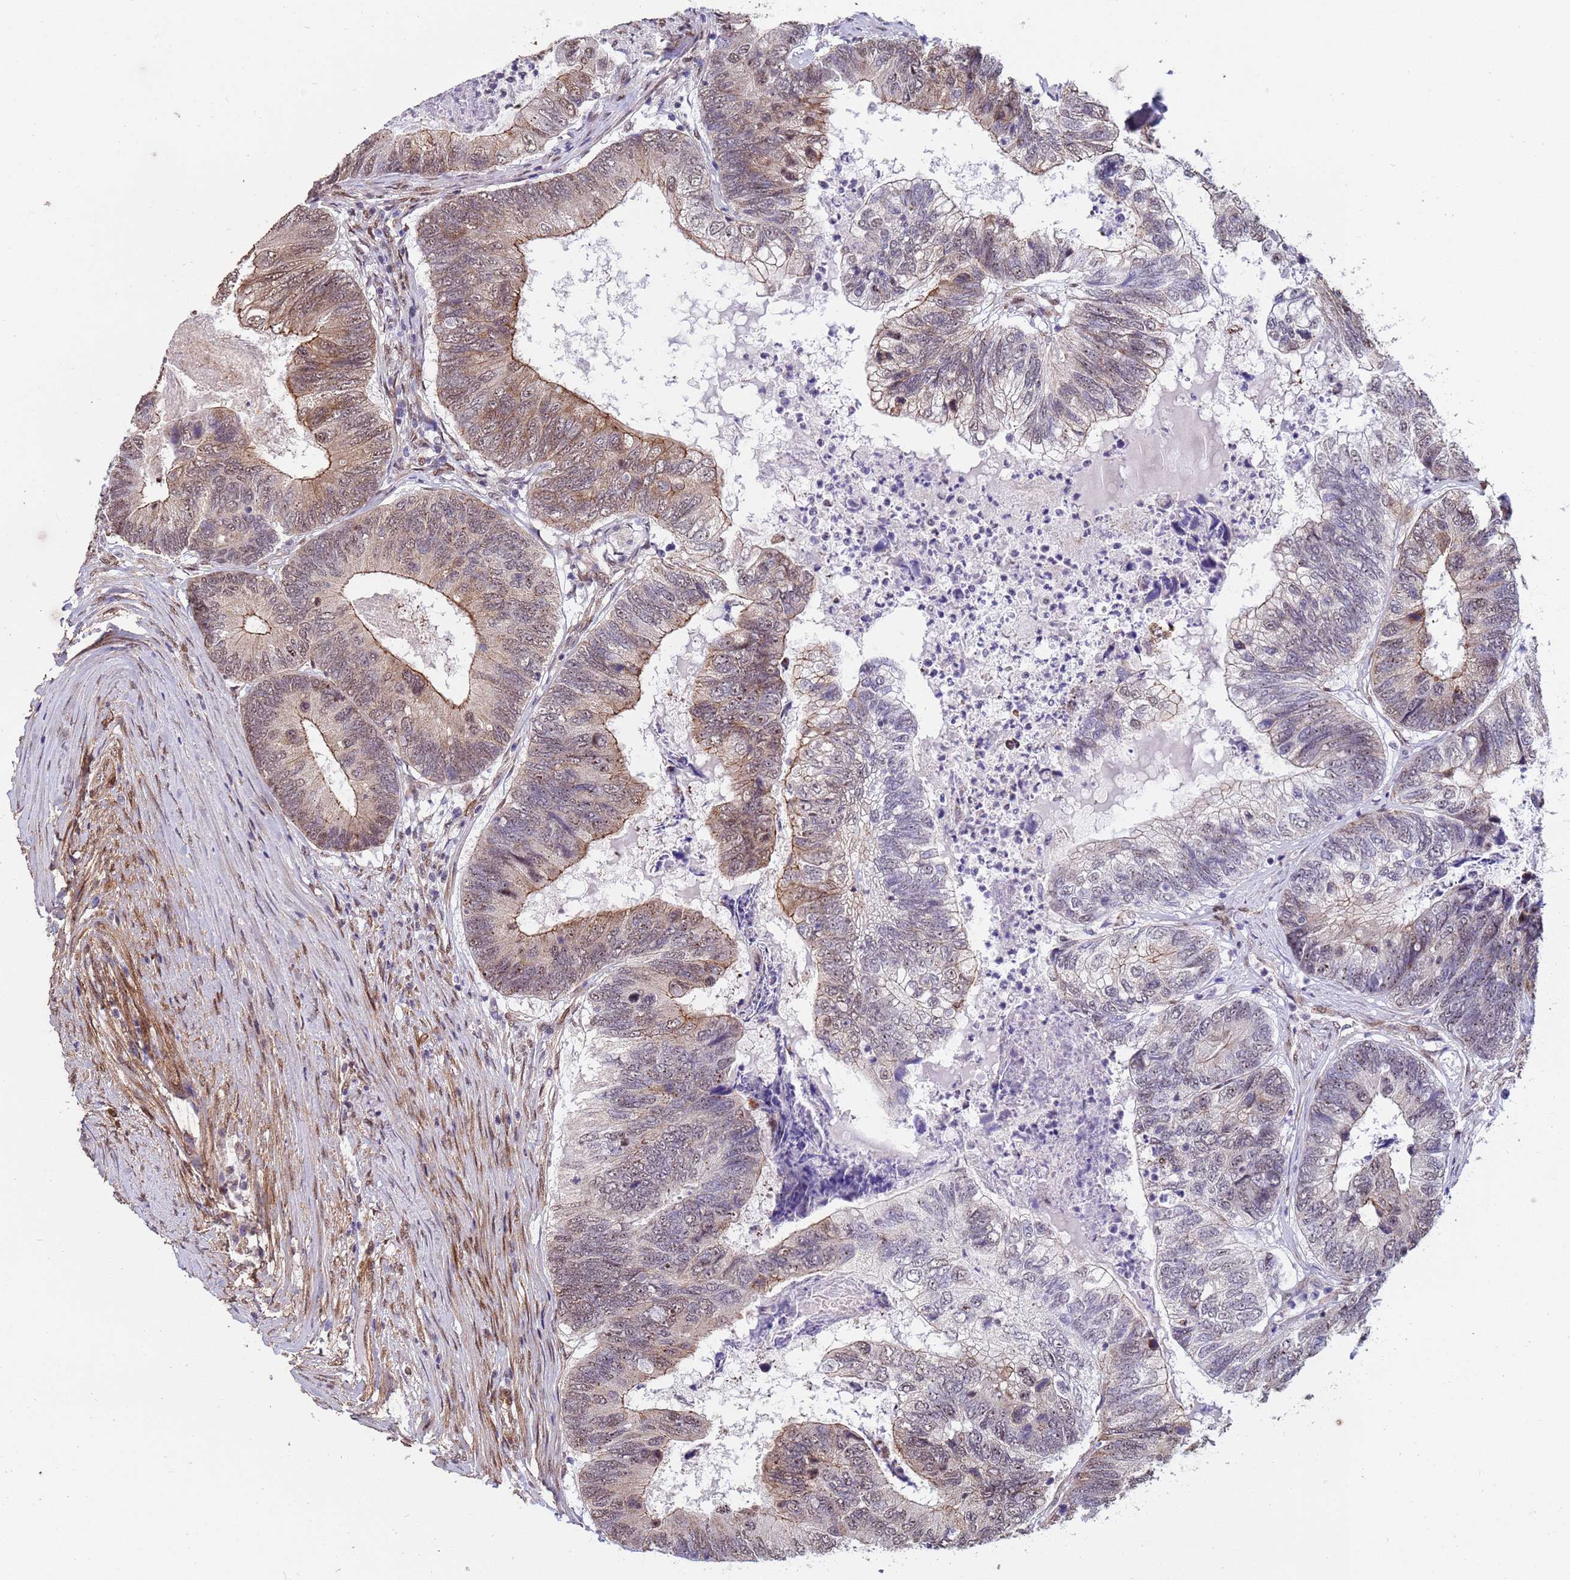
{"staining": {"intensity": "moderate", "quantity": "25%-75%", "location": "cytoplasmic/membranous,nuclear"}, "tissue": "colorectal cancer", "cell_type": "Tumor cells", "image_type": "cancer", "snomed": [{"axis": "morphology", "description": "Adenocarcinoma, NOS"}, {"axis": "topography", "description": "Colon"}], "caption": "Immunohistochemistry micrograph of human colorectal cancer stained for a protein (brown), which reveals medium levels of moderate cytoplasmic/membranous and nuclear expression in about 25%-75% of tumor cells.", "gene": "TRIP6", "patient": {"sex": "female", "age": 67}}